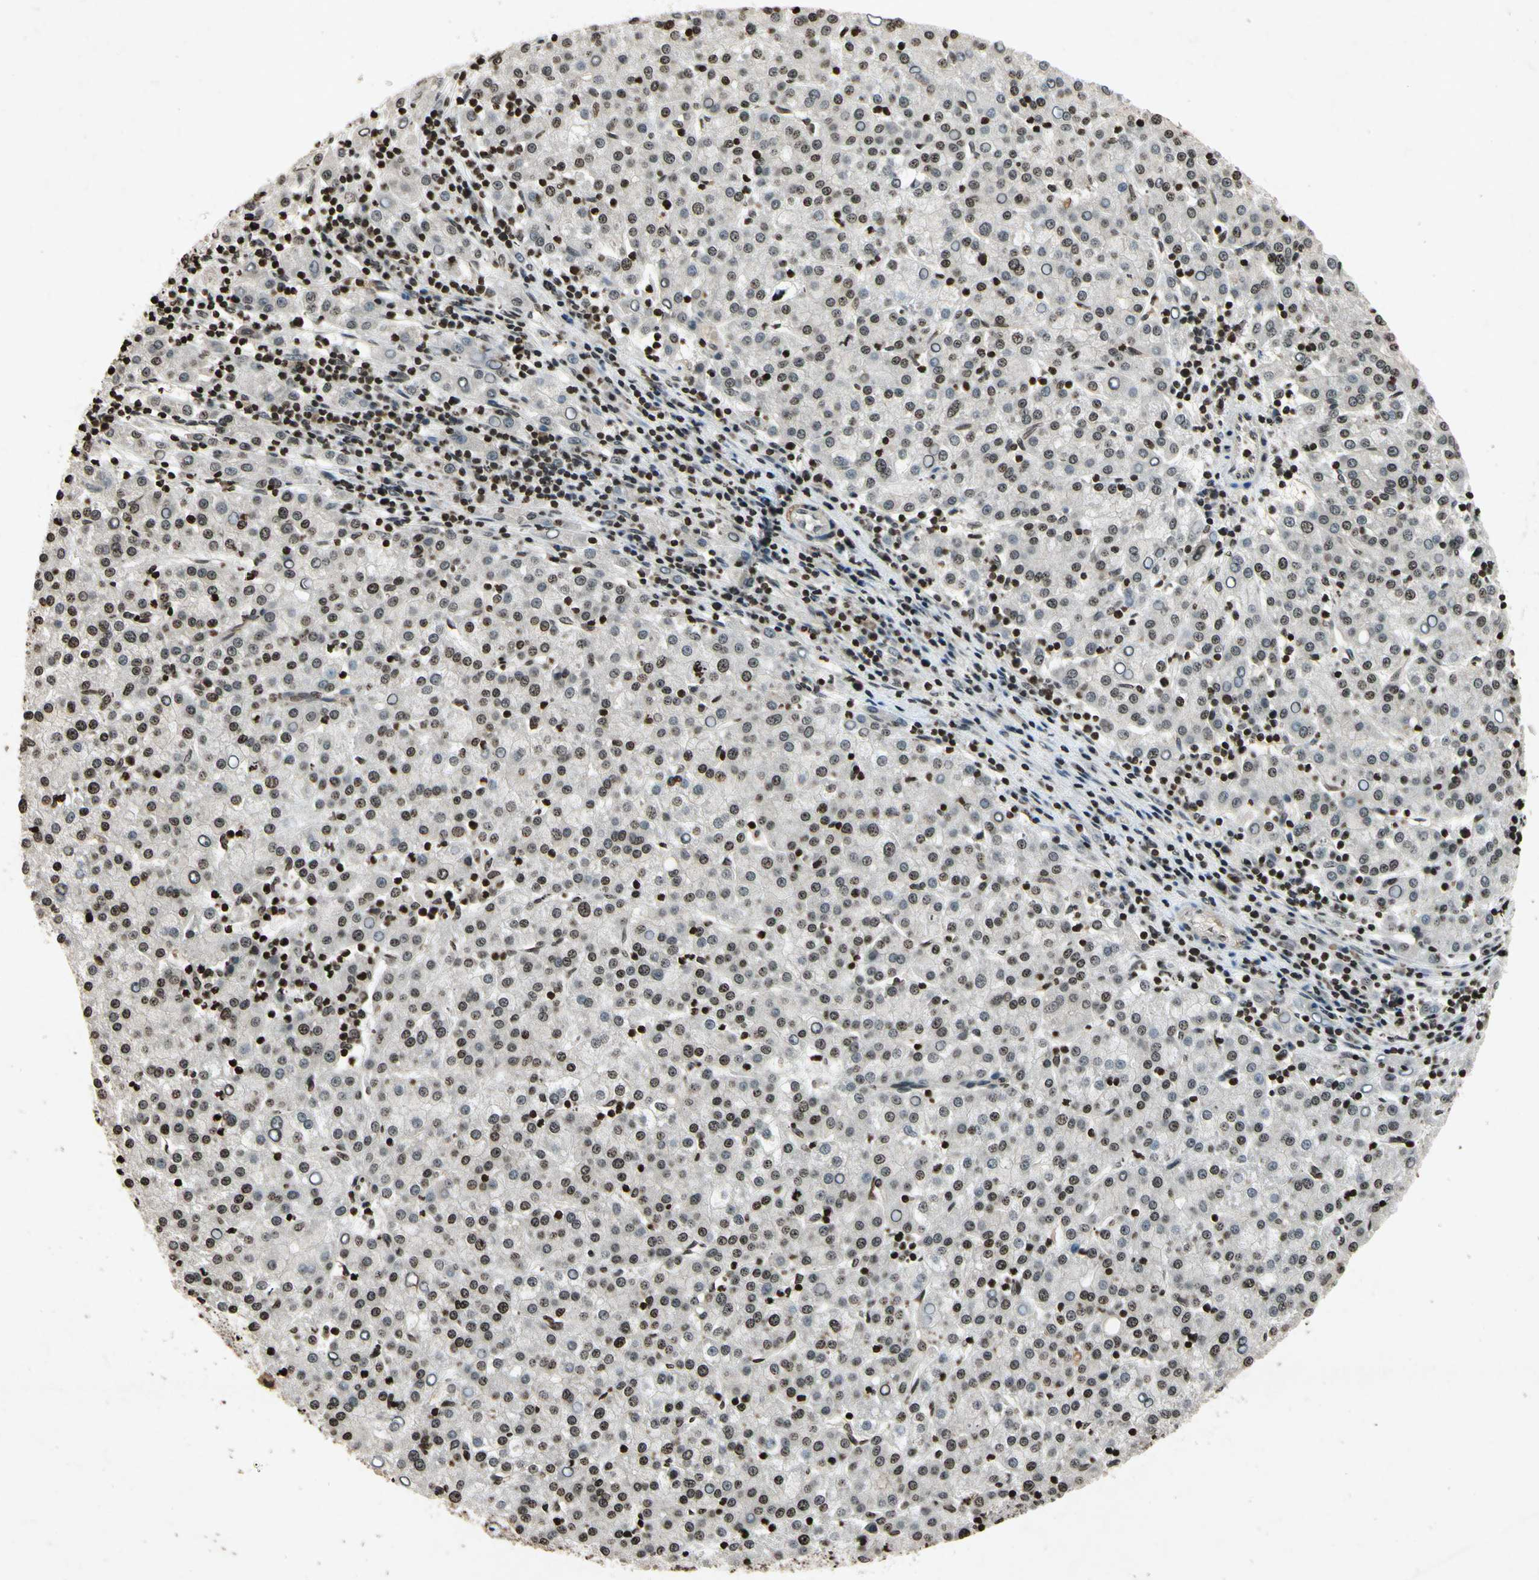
{"staining": {"intensity": "weak", "quantity": "<25%", "location": "nuclear"}, "tissue": "liver cancer", "cell_type": "Tumor cells", "image_type": "cancer", "snomed": [{"axis": "morphology", "description": "Carcinoma, Hepatocellular, NOS"}, {"axis": "topography", "description": "Liver"}], "caption": "The photomicrograph exhibits no staining of tumor cells in liver cancer. (DAB immunohistochemistry (IHC) with hematoxylin counter stain).", "gene": "HOXB3", "patient": {"sex": "female", "age": 58}}